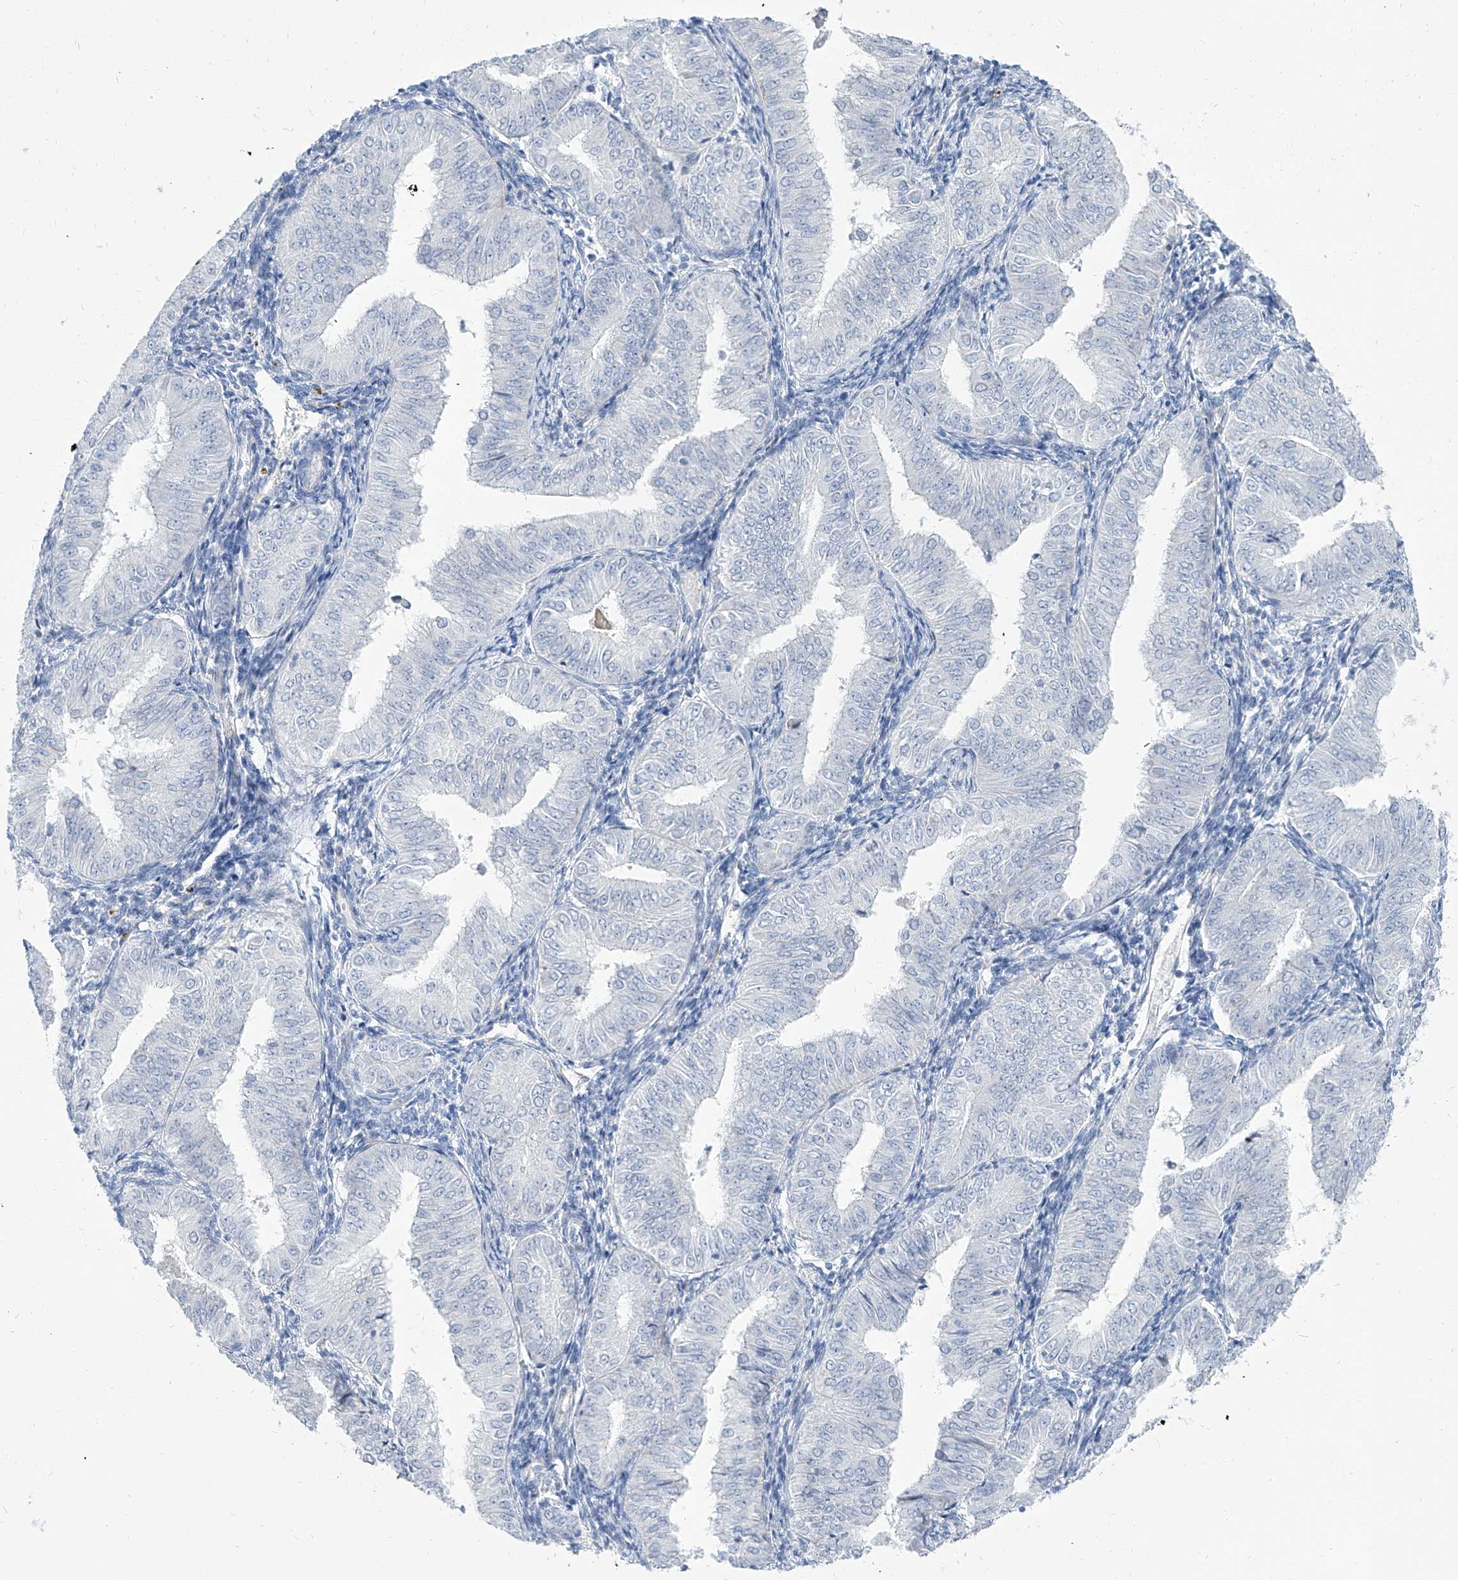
{"staining": {"intensity": "negative", "quantity": "none", "location": "none"}, "tissue": "endometrial cancer", "cell_type": "Tumor cells", "image_type": "cancer", "snomed": [{"axis": "morphology", "description": "Normal tissue, NOS"}, {"axis": "morphology", "description": "Adenocarcinoma, NOS"}, {"axis": "topography", "description": "Endometrium"}], "caption": "A high-resolution micrograph shows immunohistochemistry (IHC) staining of endometrial adenocarcinoma, which demonstrates no significant positivity in tumor cells.", "gene": "TXLNB", "patient": {"sex": "female", "age": 53}}